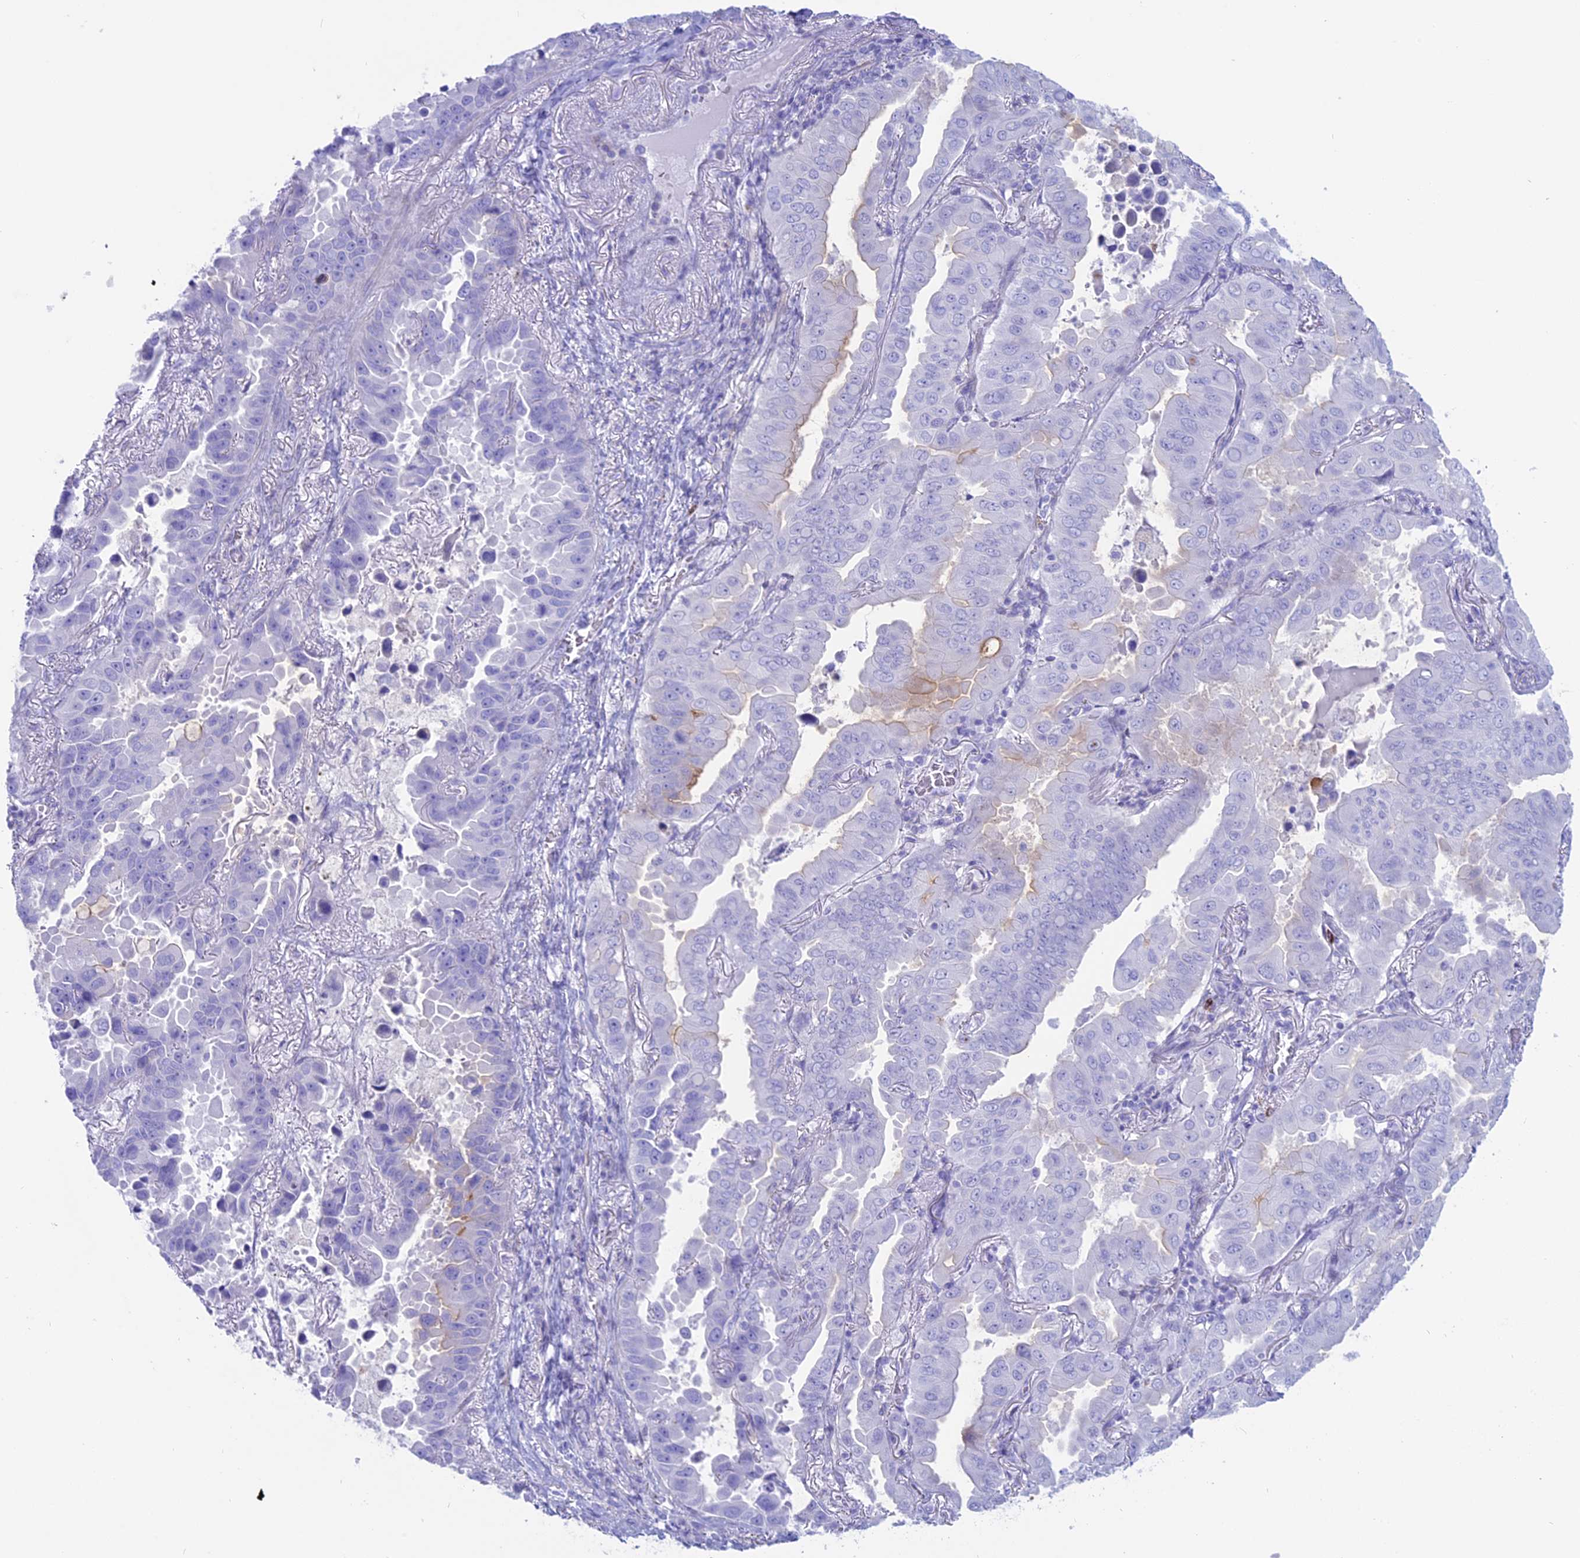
{"staining": {"intensity": "negative", "quantity": "none", "location": "none"}, "tissue": "lung cancer", "cell_type": "Tumor cells", "image_type": "cancer", "snomed": [{"axis": "morphology", "description": "Adenocarcinoma, NOS"}, {"axis": "topography", "description": "Lung"}], "caption": "High magnification brightfield microscopy of lung cancer stained with DAB (brown) and counterstained with hematoxylin (blue): tumor cells show no significant positivity.", "gene": "OR2AE1", "patient": {"sex": "male", "age": 64}}